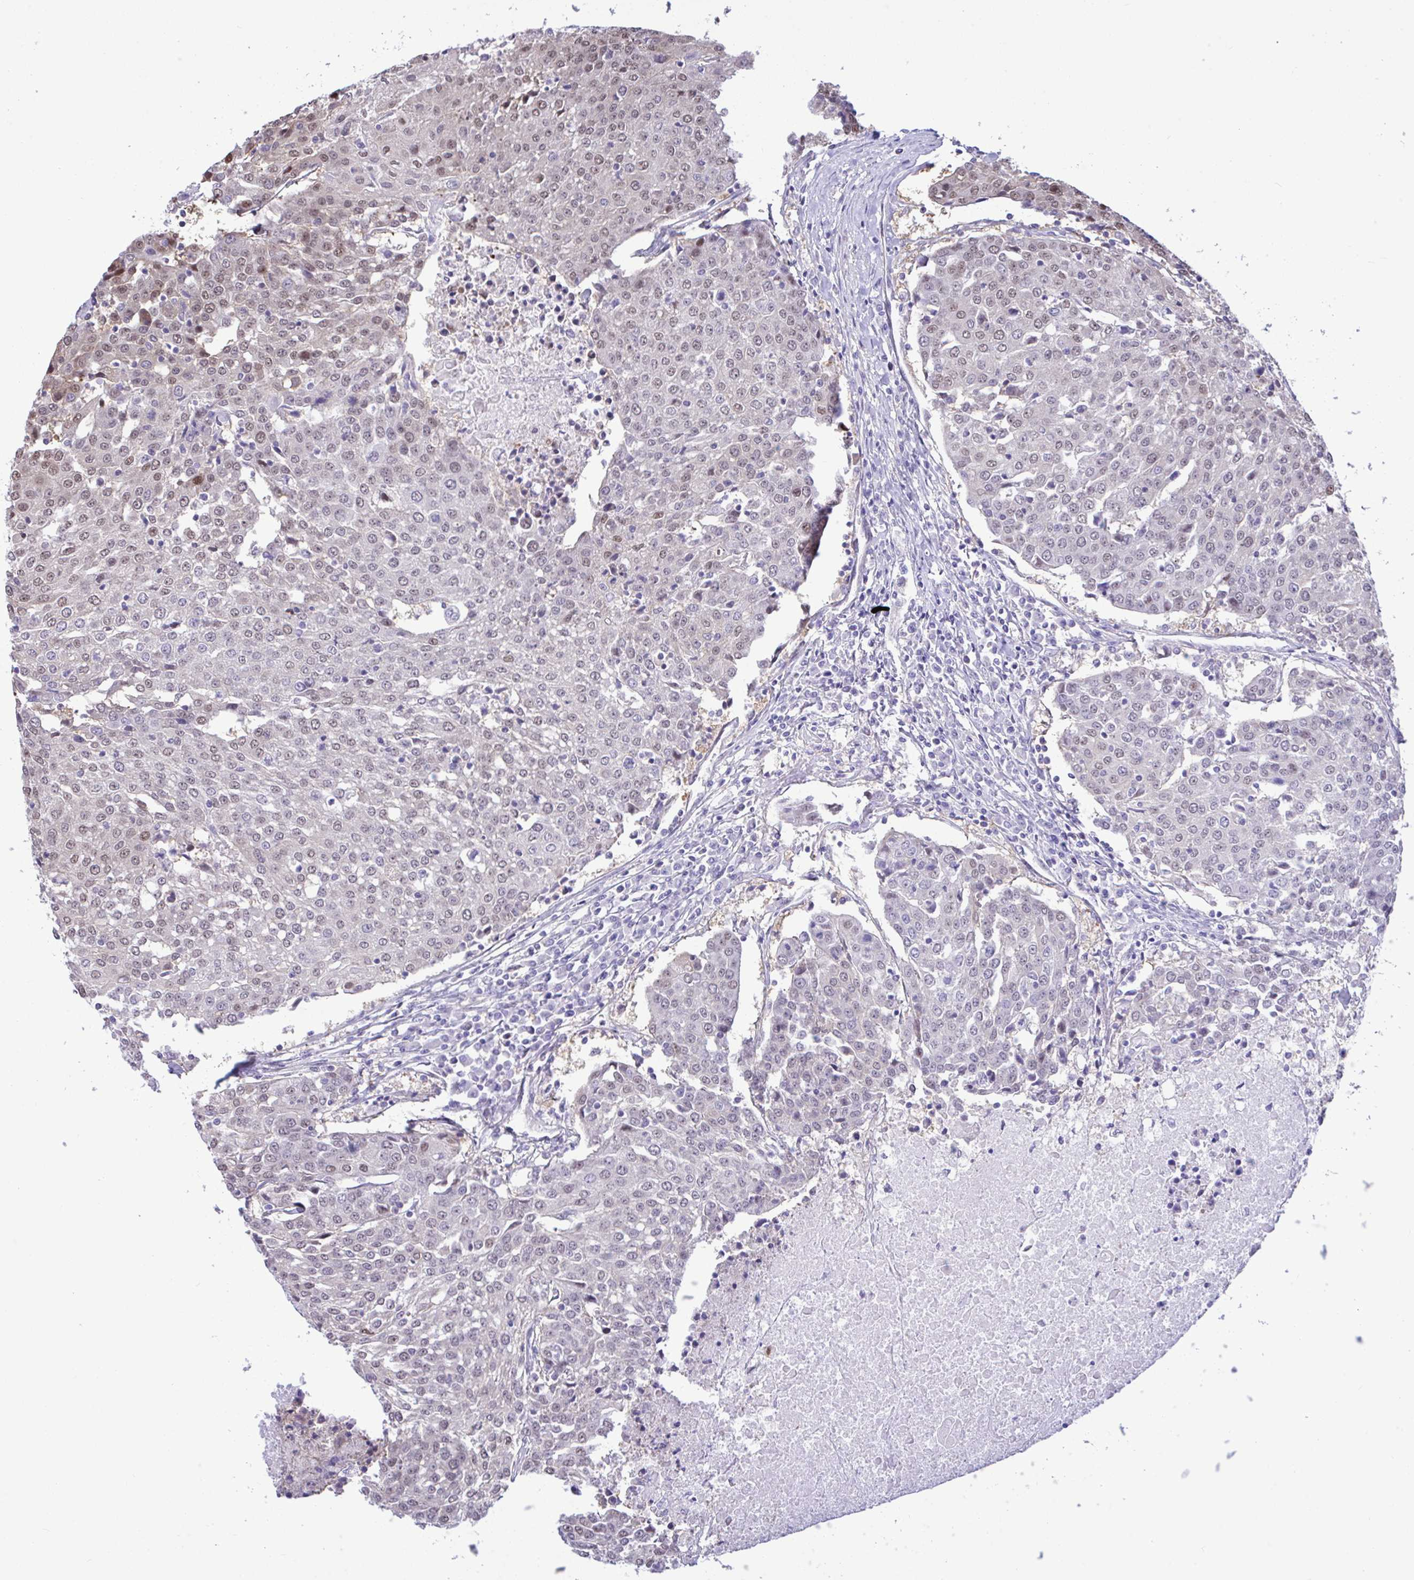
{"staining": {"intensity": "weak", "quantity": "25%-75%", "location": "nuclear"}, "tissue": "urothelial cancer", "cell_type": "Tumor cells", "image_type": "cancer", "snomed": [{"axis": "morphology", "description": "Urothelial carcinoma, High grade"}, {"axis": "topography", "description": "Urinary bladder"}], "caption": "DAB immunohistochemical staining of human urothelial cancer exhibits weak nuclear protein staining in approximately 25%-75% of tumor cells.", "gene": "ZNF485", "patient": {"sex": "female", "age": 85}}